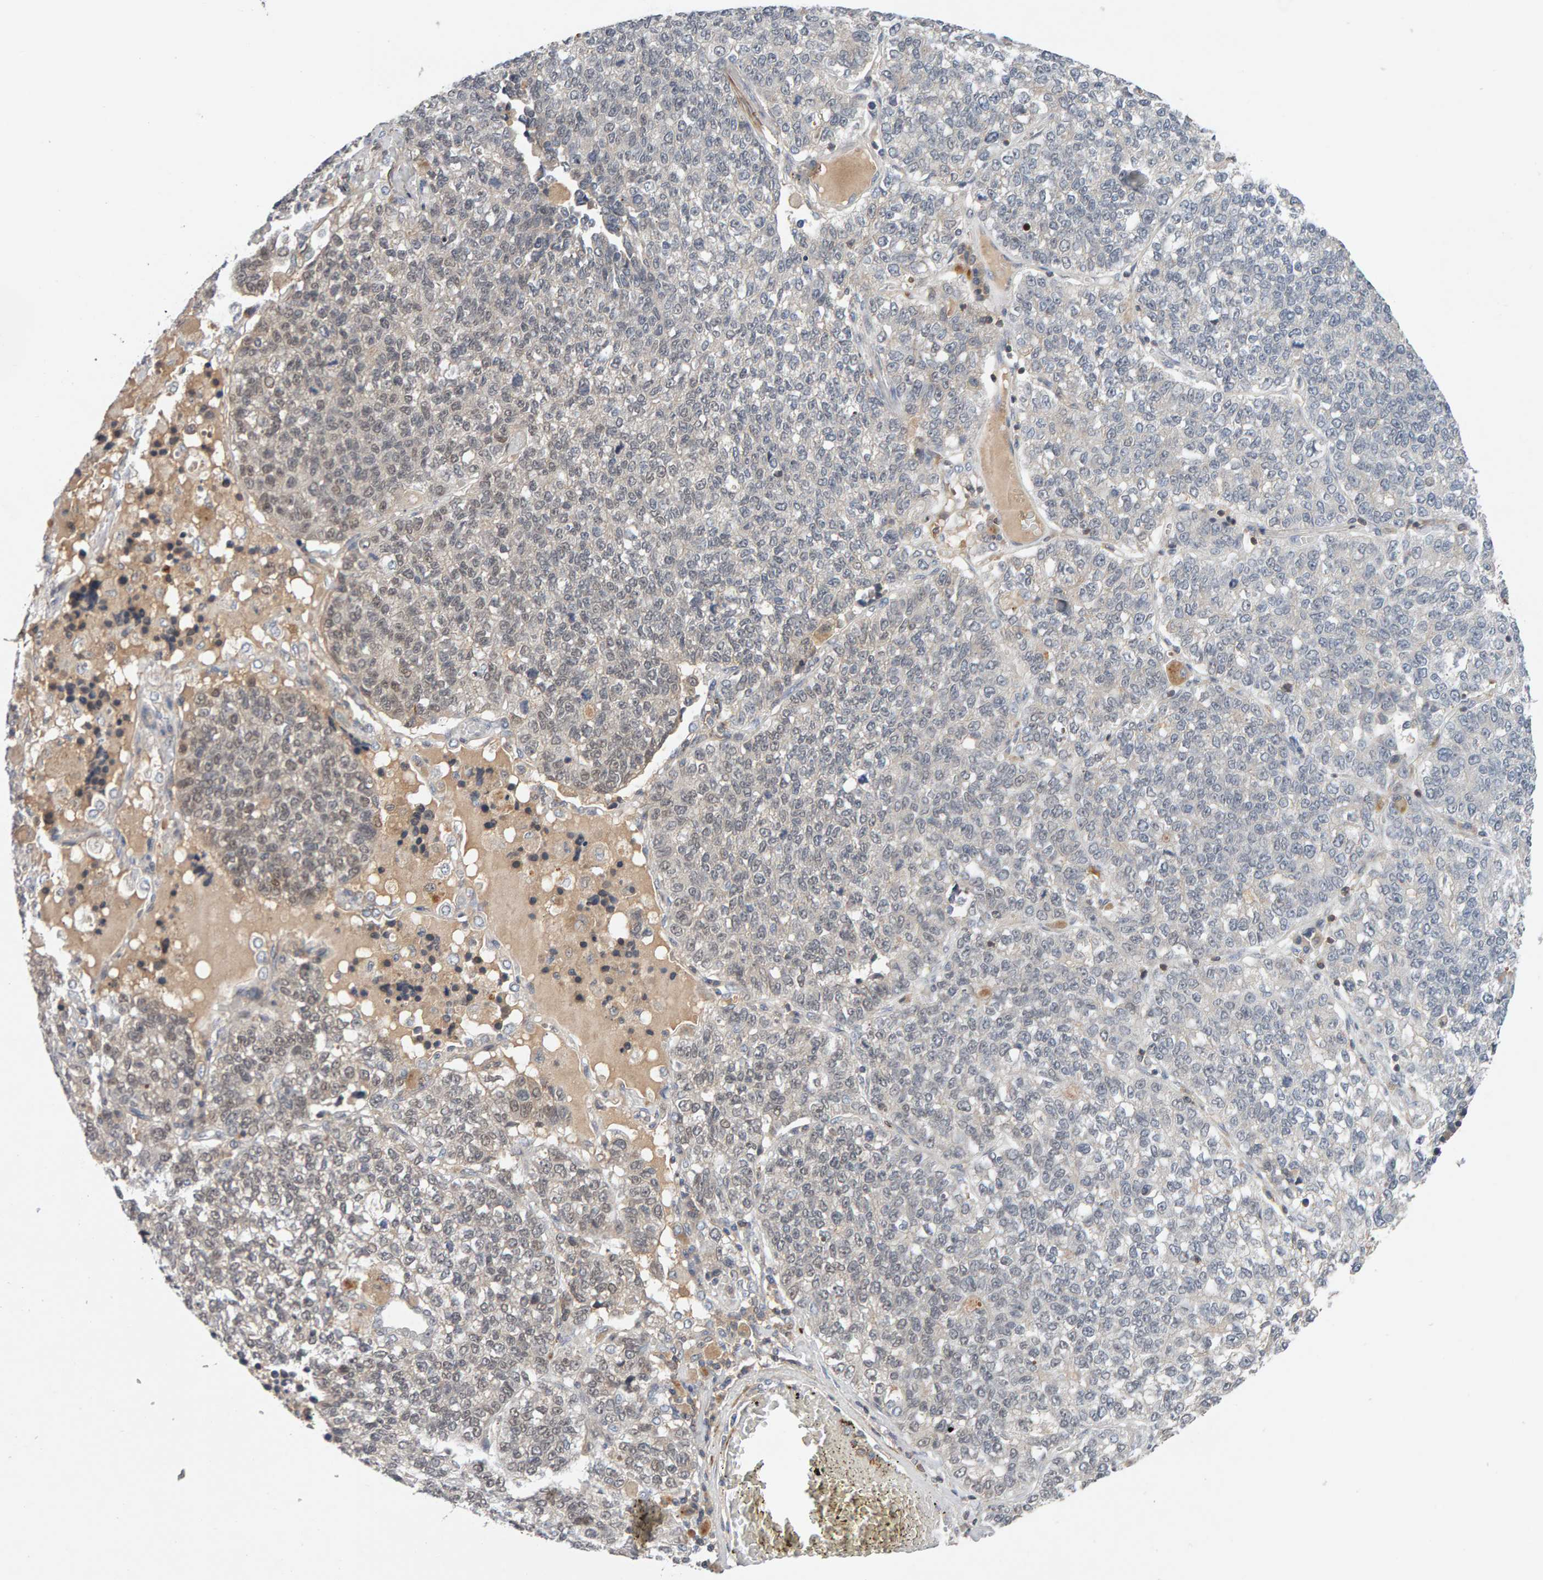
{"staining": {"intensity": "negative", "quantity": "none", "location": "none"}, "tissue": "lung cancer", "cell_type": "Tumor cells", "image_type": "cancer", "snomed": [{"axis": "morphology", "description": "Adenocarcinoma, NOS"}, {"axis": "topography", "description": "Lung"}], "caption": "An image of human lung cancer (adenocarcinoma) is negative for staining in tumor cells. The staining is performed using DAB (3,3'-diaminobenzidine) brown chromogen with nuclei counter-stained in using hematoxylin.", "gene": "NUDCD1", "patient": {"sex": "male", "age": 49}}